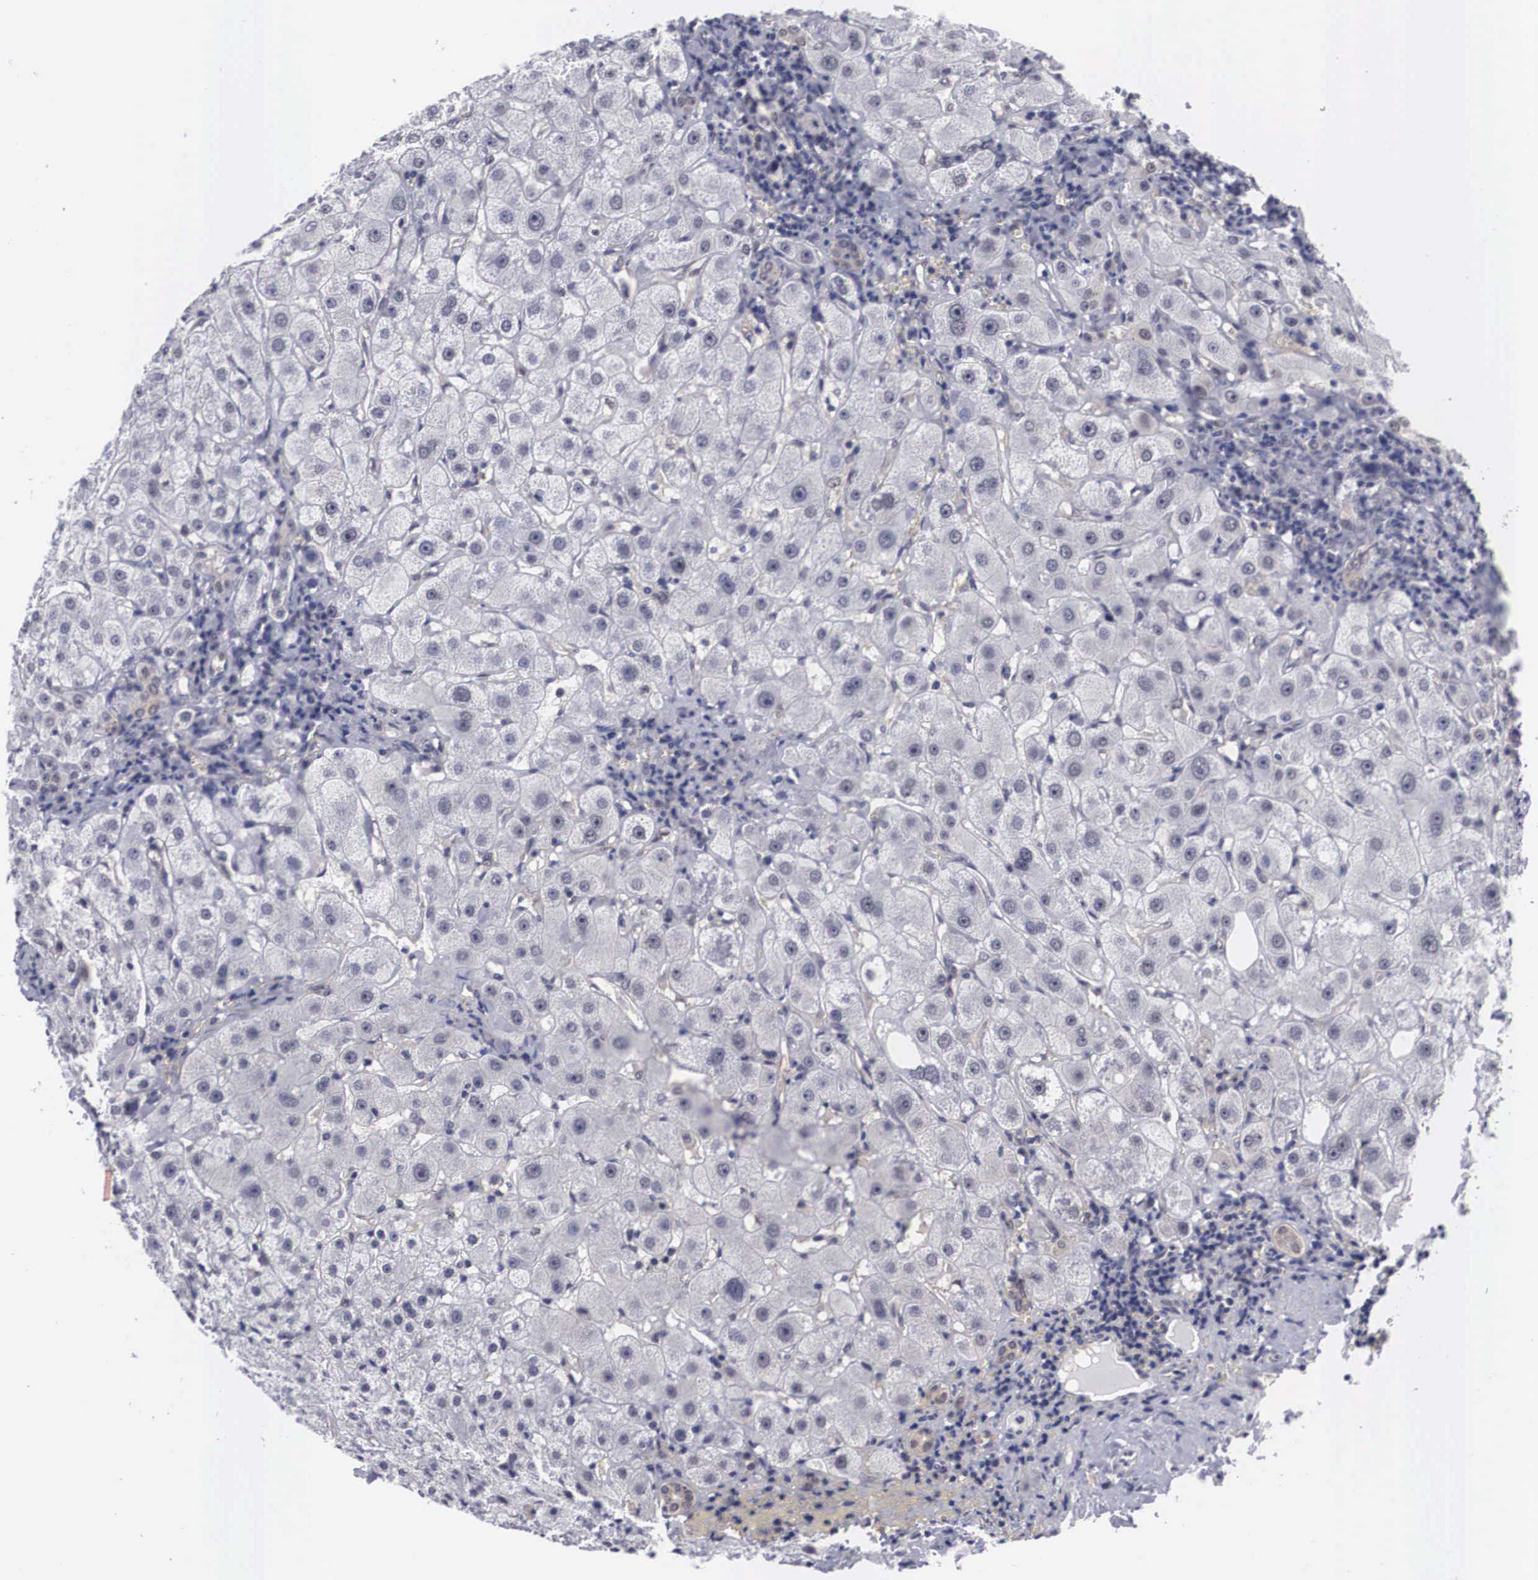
{"staining": {"intensity": "weak", "quantity": "<25%", "location": "cytoplasmic/membranous"}, "tissue": "liver", "cell_type": "Cholangiocytes", "image_type": "normal", "snomed": [{"axis": "morphology", "description": "Normal tissue, NOS"}, {"axis": "topography", "description": "Liver"}], "caption": "This is an IHC image of benign human liver. There is no positivity in cholangiocytes.", "gene": "OTX2", "patient": {"sex": "female", "age": 79}}